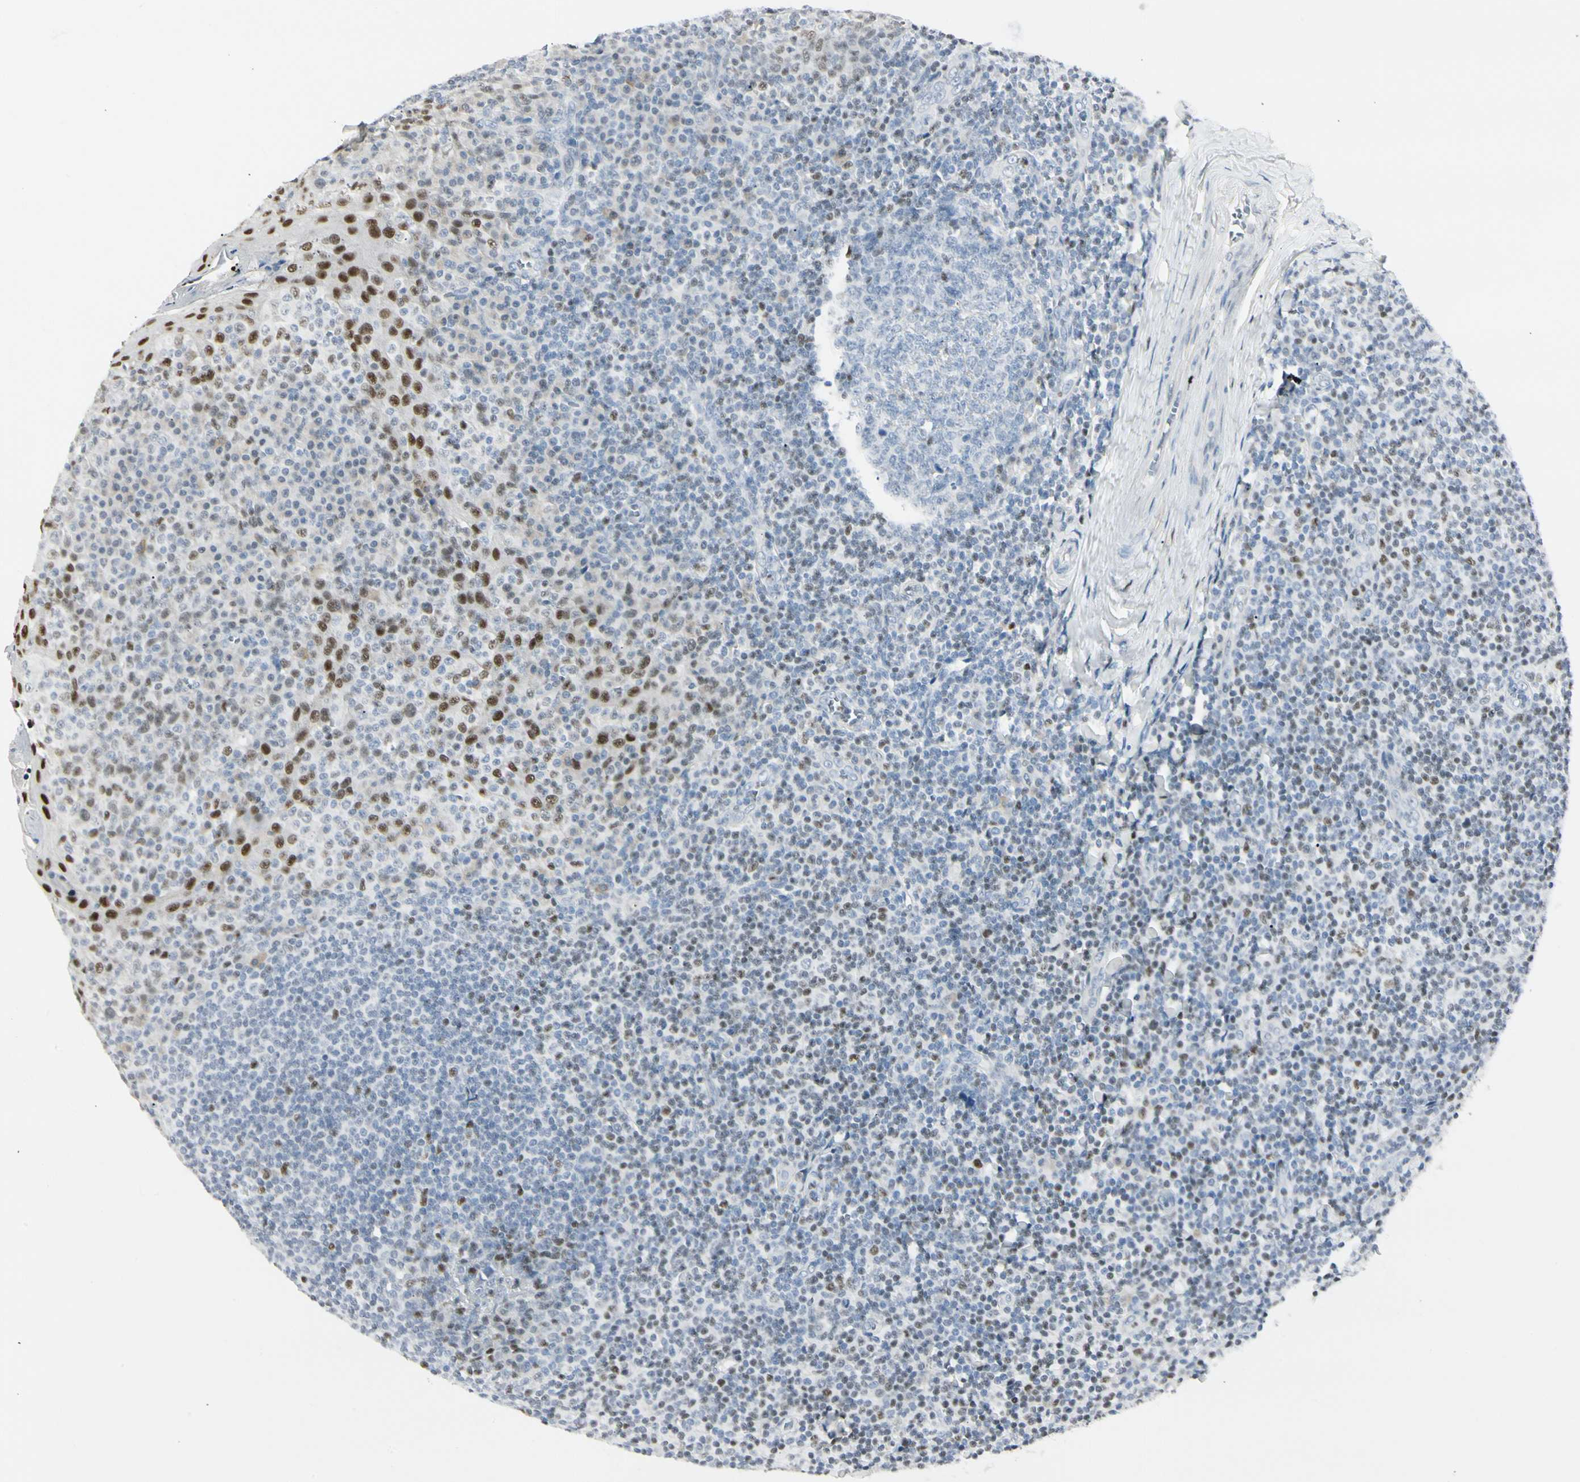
{"staining": {"intensity": "weak", "quantity": "<25%", "location": "nuclear"}, "tissue": "tonsil", "cell_type": "Germinal center cells", "image_type": "normal", "snomed": [{"axis": "morphology", "description": "Normal tissue, NOS"}, {"axis": "topography", "description": "Tonsil"}], "caption": "DAB immunohistochemical staining of benign tonsil demonstrates no significant expression in germinal center cells.", "gene": "ZBTB7B", "patient": {"sex": "male", "age": 31}}